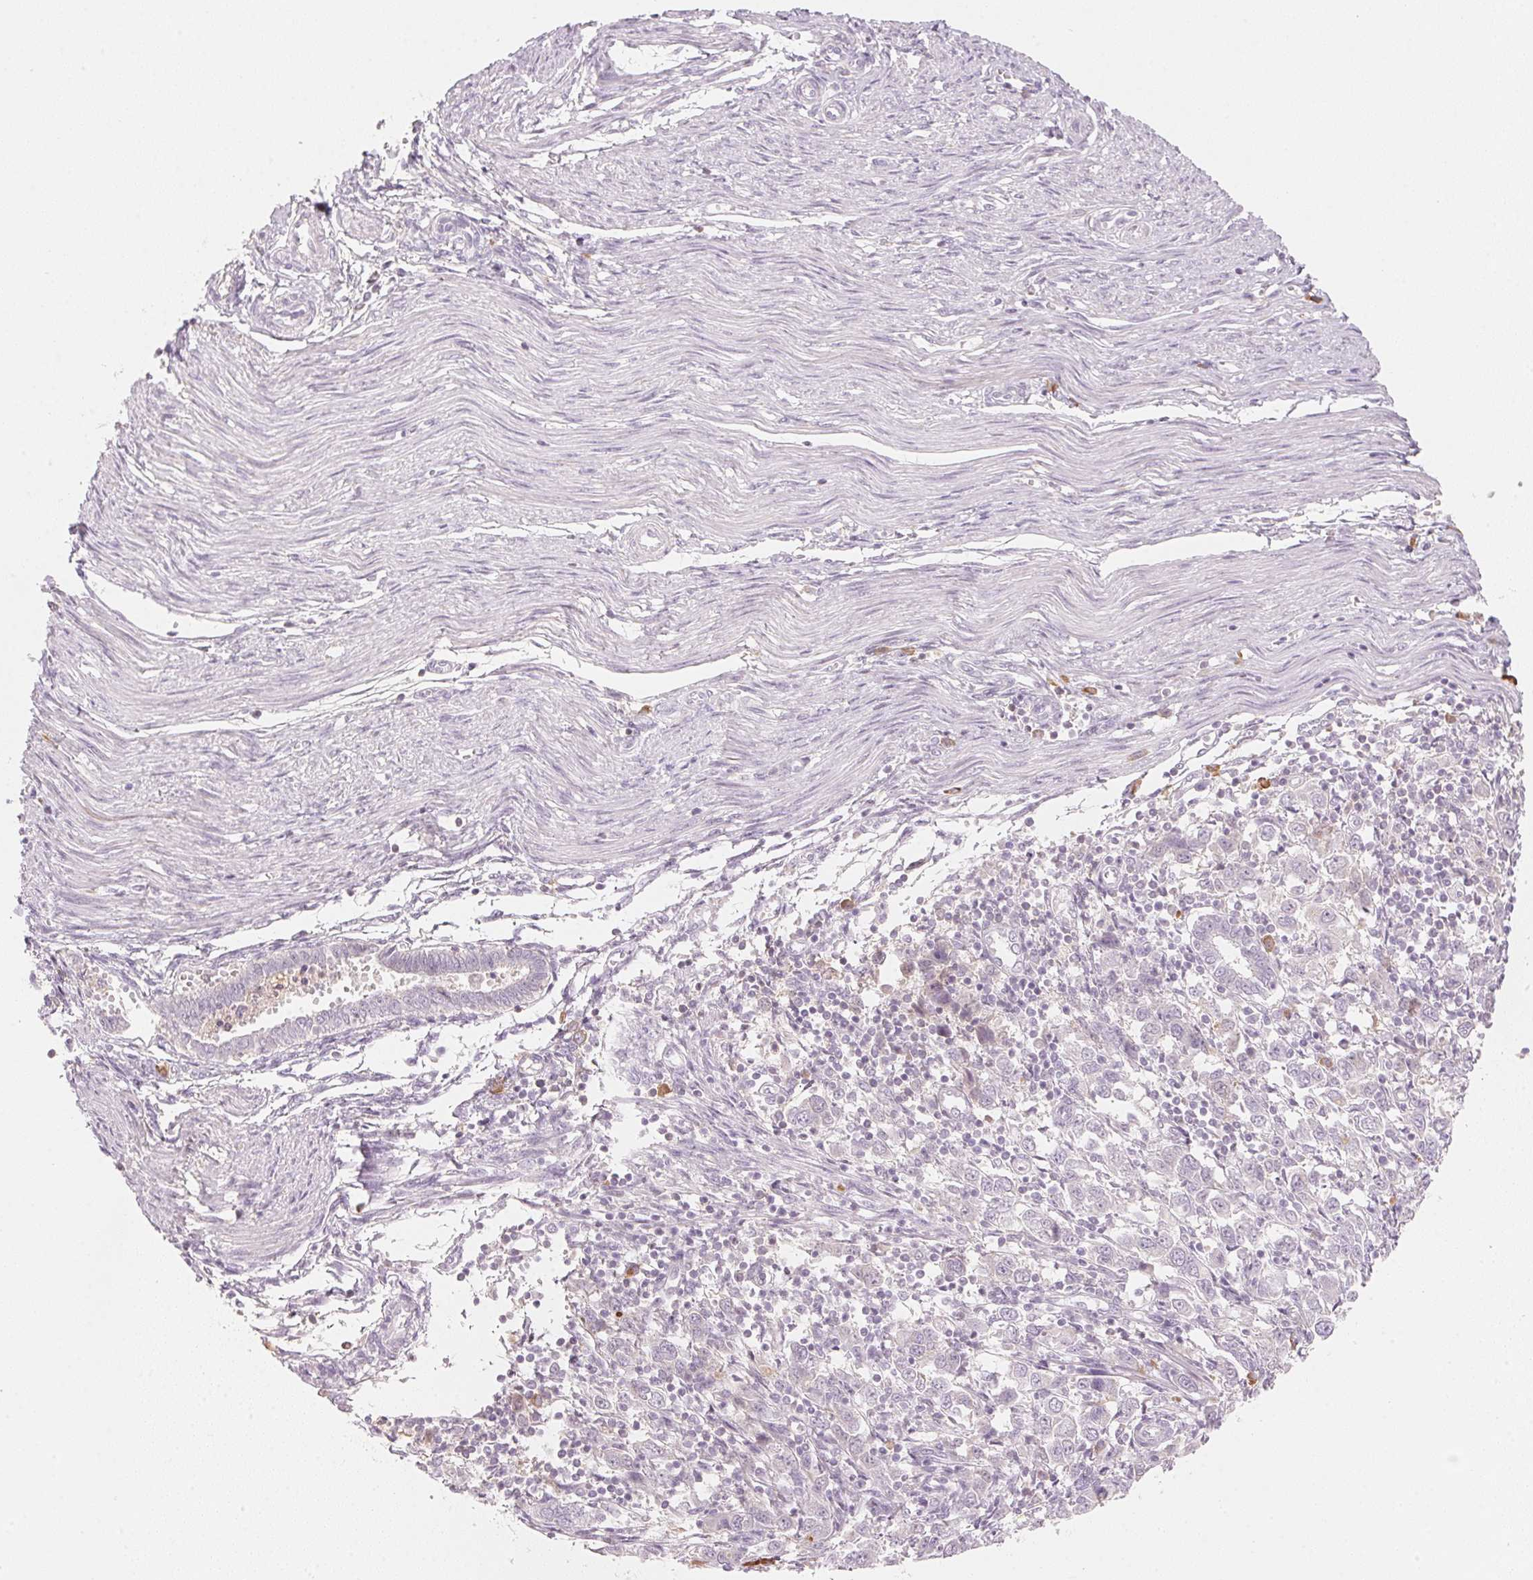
{"staining": {"intensity": "negative", "quantity": "none", "location": "none"}, "tissue": "endometrial cancer", "cell_type": "Tumor cells", "image_type": "cancer", "snomed": [{"axis": "morphology", "description": "Adenocarcinoma, NOS"}, {"axis": "topography", "description": "Endometrium"}], "caption": "Immunohistochemical staining of endometrial adenocarcinoma reveals no significant positivity in tumor cells.", "gene": "RMDN2", "patient": {"sex": "female", "age": 43}}